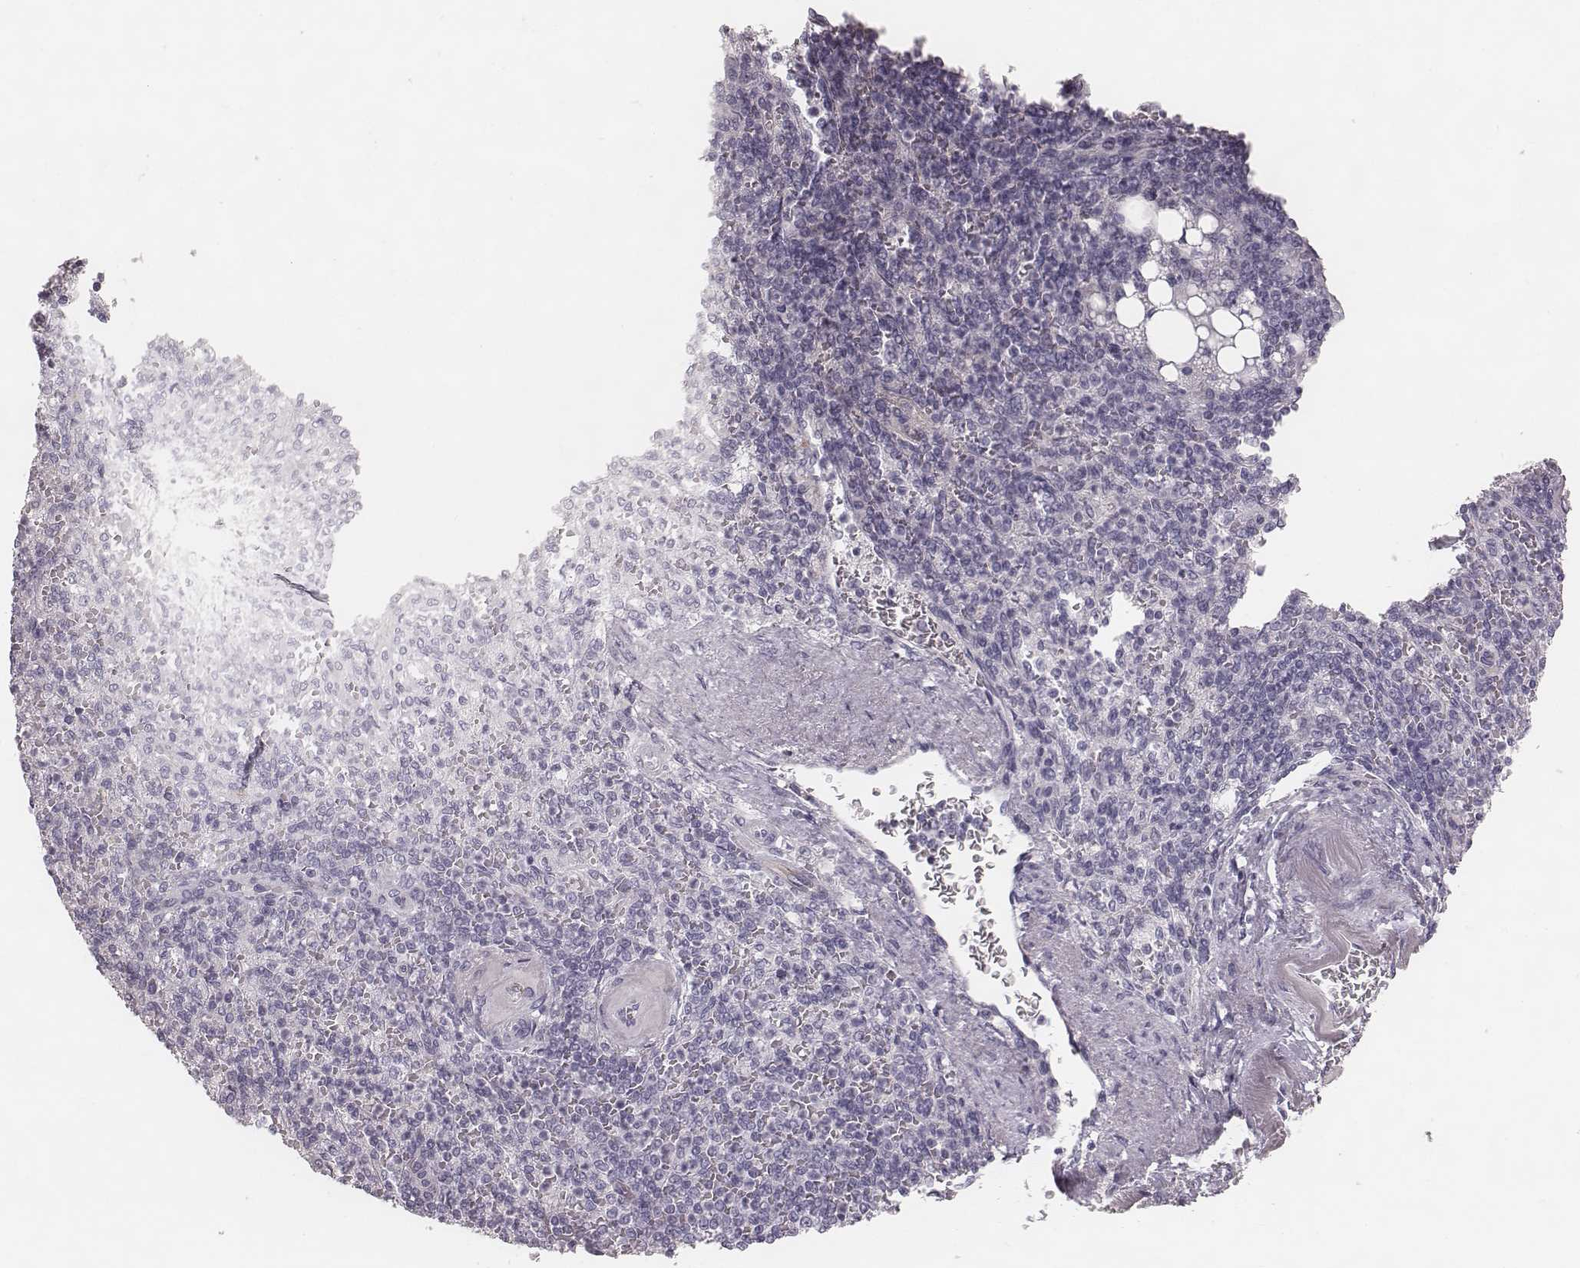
{"staining": {"intensity": "negative", "quantity": "none", "location": "none"}, "tissue": "spleen", "cell_type": "Cells in red pulp", "image_type": "normal", "snomed": [{"axis": "morphology", "description": "Normal tissue, NOS"}, {"axis": "topography", "description": "Spleen"}], "caption": "This is a image of IHC staining of benign spleen, which shows no positivity in cells in red pulp.", "gene": "SPA17", "patient": {"sex": "female", "age": 74}}